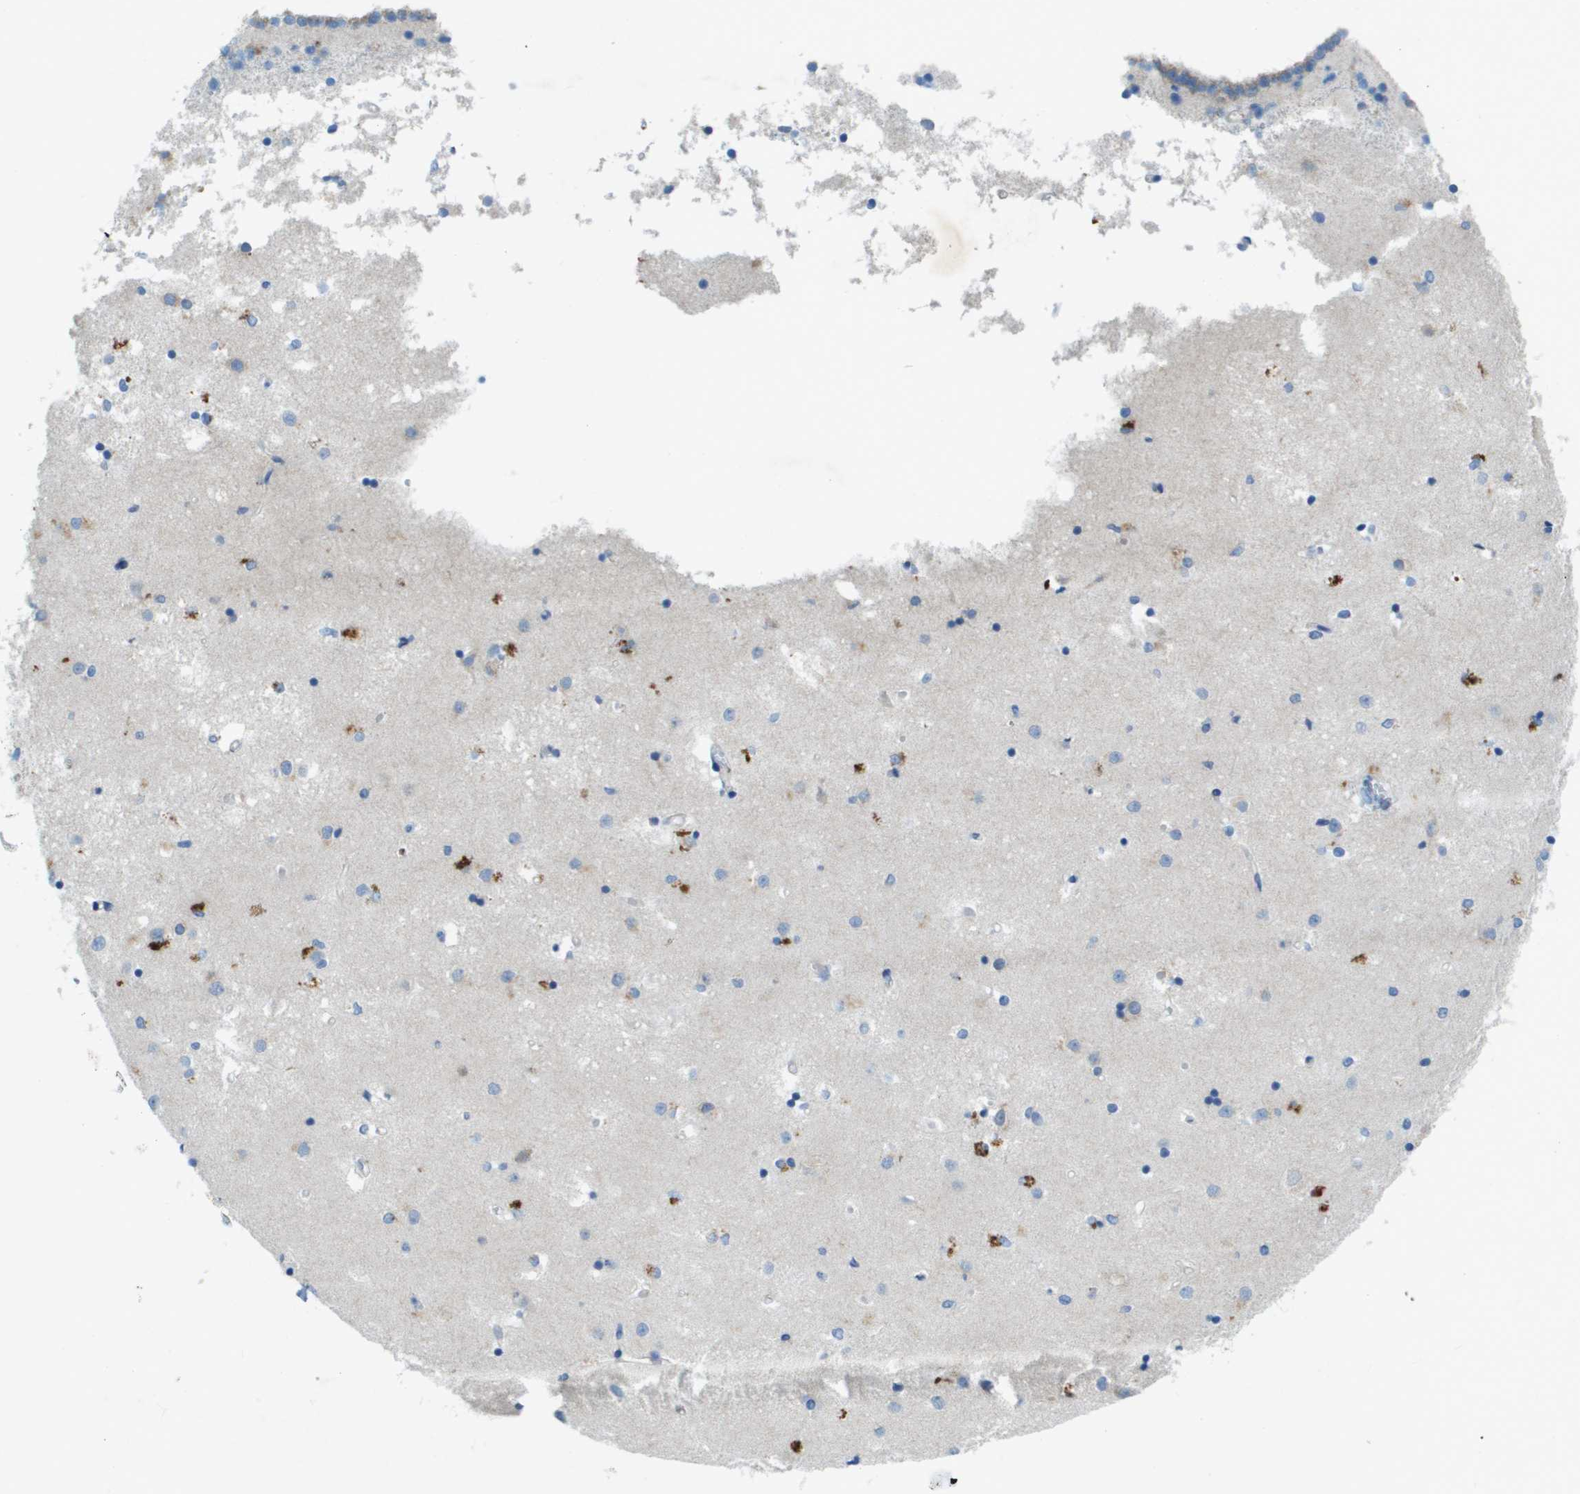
{"staining": {"intensity": "weak", "quantity": "<25%", "location": "cytoplasmic/membranous"}, "tissue": "caudate", "cell_type": "Glial cells", "image_type": "normal", "snomed": [{"axis": "morphology", "description": "Normal tissue, NOS"}, {"axis": "topography", "description": "Lateral ventricle wall"}], "caption": "IHC photomicrograph of benign caudate: human caudate stained with DAB shows no significant protein positivity in glial cells. Nuclei are stained in blue.", "gene": "CYGB", "patient": {"sex": "male", "age": 45}}